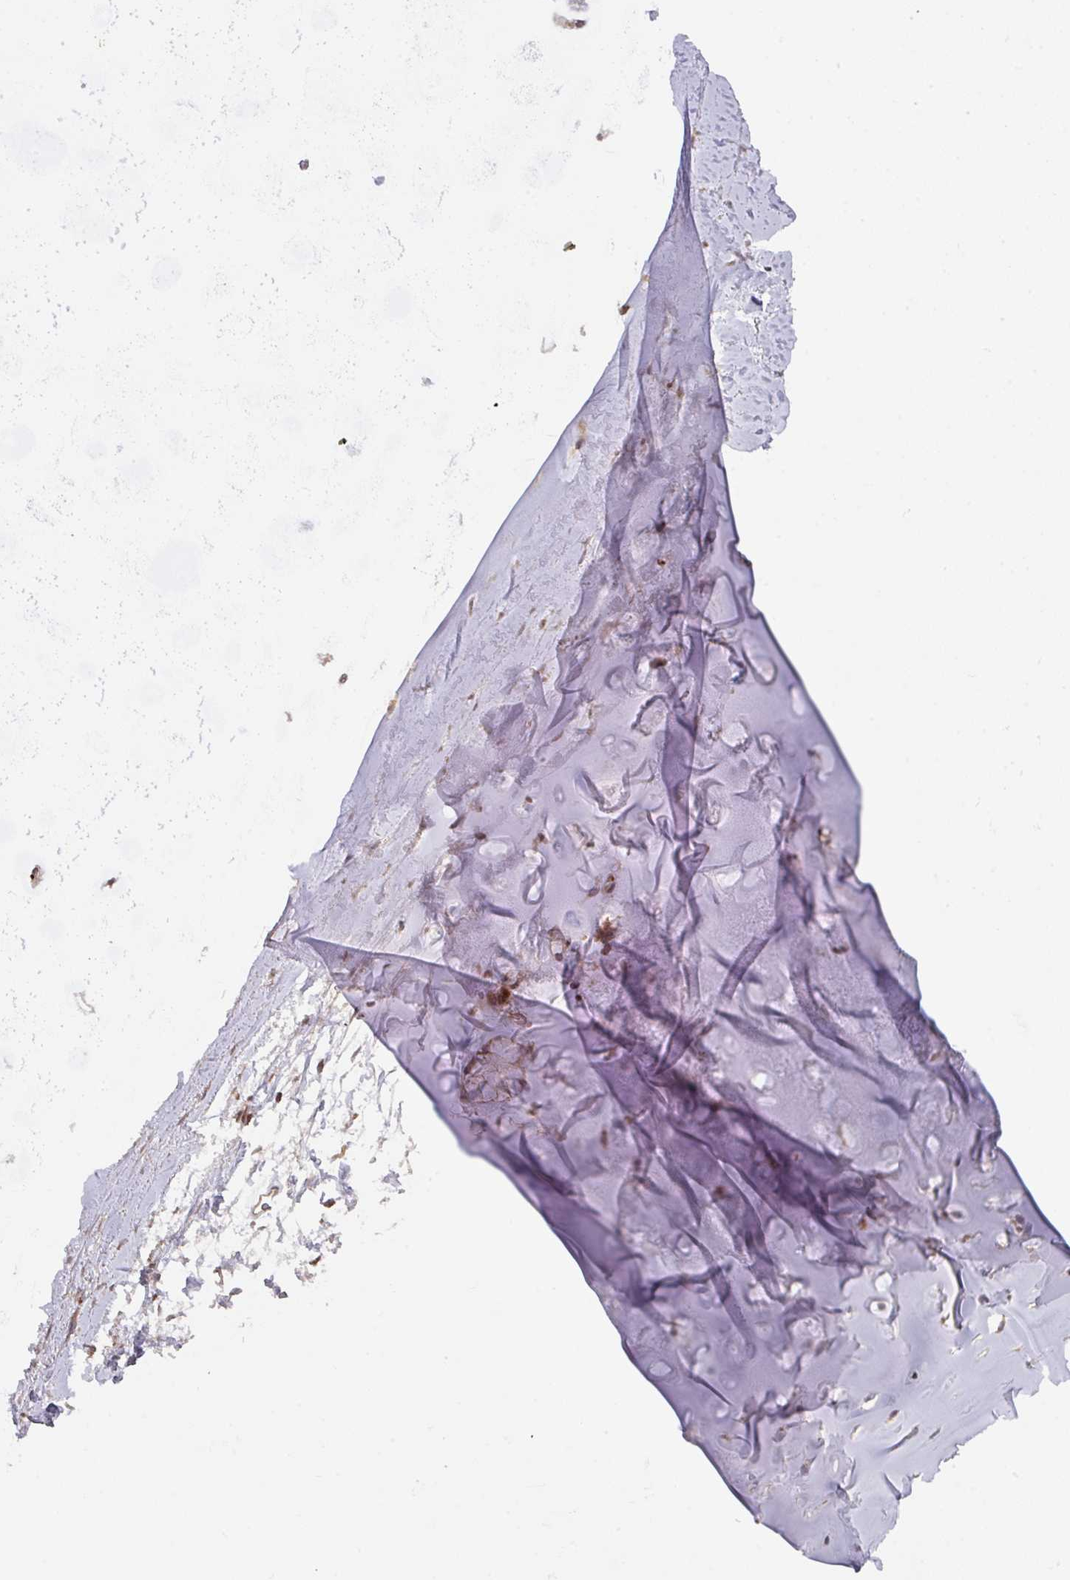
{"staining": {"intensity": "weak", "quantity": "<25%", "location": "cytoplasmic/membranous"}, "tissue": "adipose tissue", "cell_type": "Adipocytes", "image_type": "normal", "snomed": [{"axis": "morphology", "description": "Normal tissue, NOS"}, {"axis": "topography", "description": "Cartilage tissue"}, {"axis": "topography", "description": "Bronchus"}], "caption": "Immunohistochemistry (IHC) of unremarkable adipose tissue reveals no staining in adipocytes. (IHC, brightfield microscopy, high magnification).", "gene": "CYFIP2", "patient": {"sex": "female", "age": 72}}